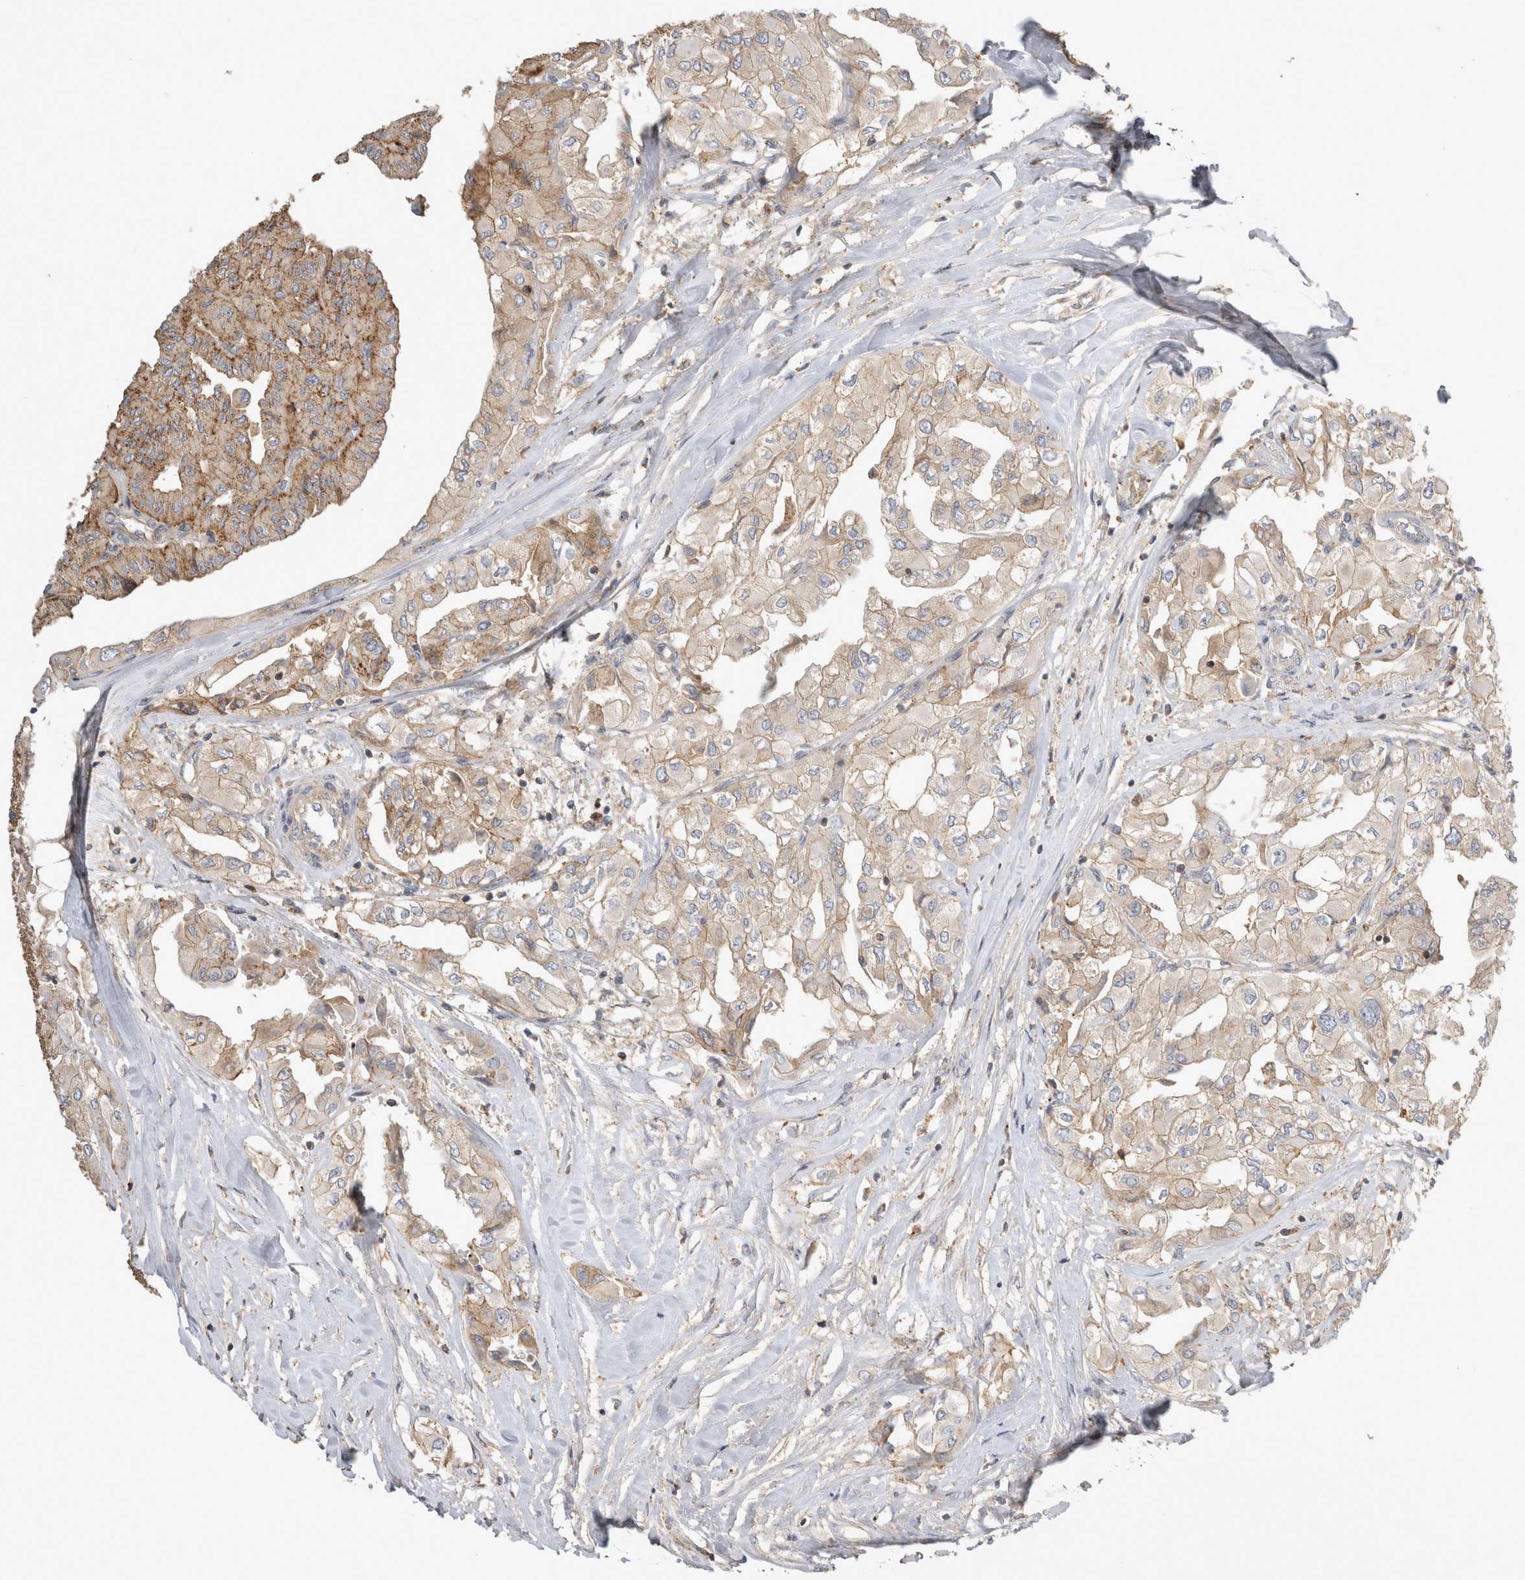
{"staining": {"intensity": "weak", "quantity": ">75%", "location": "cytoplasmic/membranous"}, "tissue": "thyroid cancer", "cell_type": "Tumor cells", "image_type": "cancer", "snomed": [{"axis": "morphology", "description": "Papillary adenocarcinoma, NOS"}, {"axis": "topography", "description": "Thyroid gland"}], "caption": "High-magnification brightfield microscopy of papillary adenocarcinoma (thyroid) stained with DAB (brown) and counterstained with hematoxylin (blue). tumor cells exhibit weak cytoplasmic/membranous staining is identified in about>75% of cells.", "gene": "CHMP6", "patient": {"sex": "female", "age": 59}}